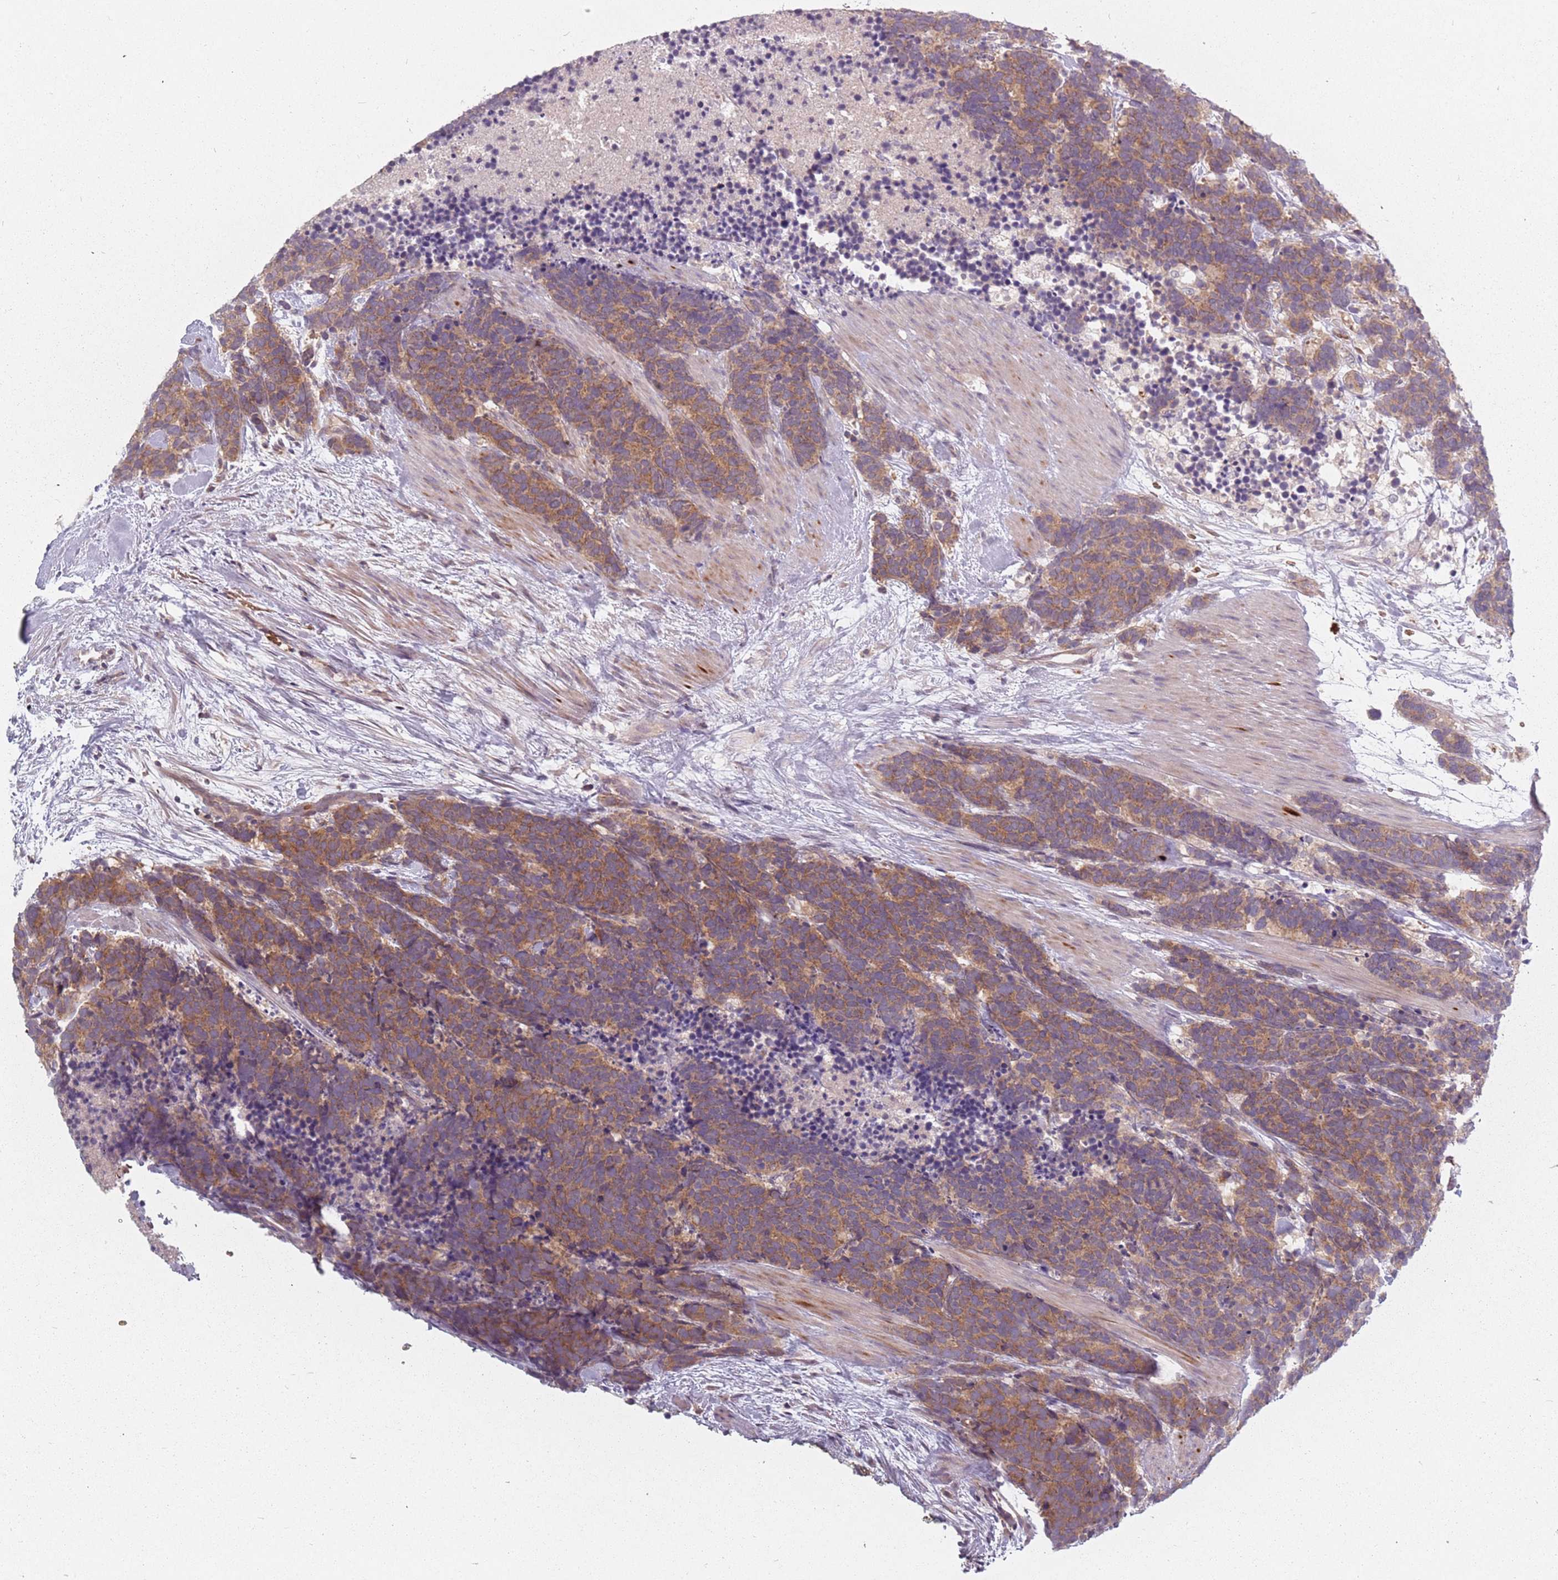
{"staining": {"intensity": "moderate", "quantity": ">75%", "location": "cytoplasmic/membranous"}, "tissue": "carcinoid", "cell_type": "Tumor cells", "image_type": "cancer", "snomed": [{"axis": "morphology", "description": "Carcinoma, NOS"}, {"axis": "morphology", "description": "Carcinoid, malignant, NOS"}, {"axis": "topography", "description": "Prostate"}], "caption": "DAB immunohistochemical staining of human carcinoid exhibits moderate cytoplasmic/membranous protein expression in about >75% of tumor cells. (Stains: DAB (3,3'-diaminobenzidine) in brown, nuclei in blue, Microscopy: brightfield microscopy at high magnification).", "gene": "ASB13", "patient": {"sex": "male", "age": 57}}